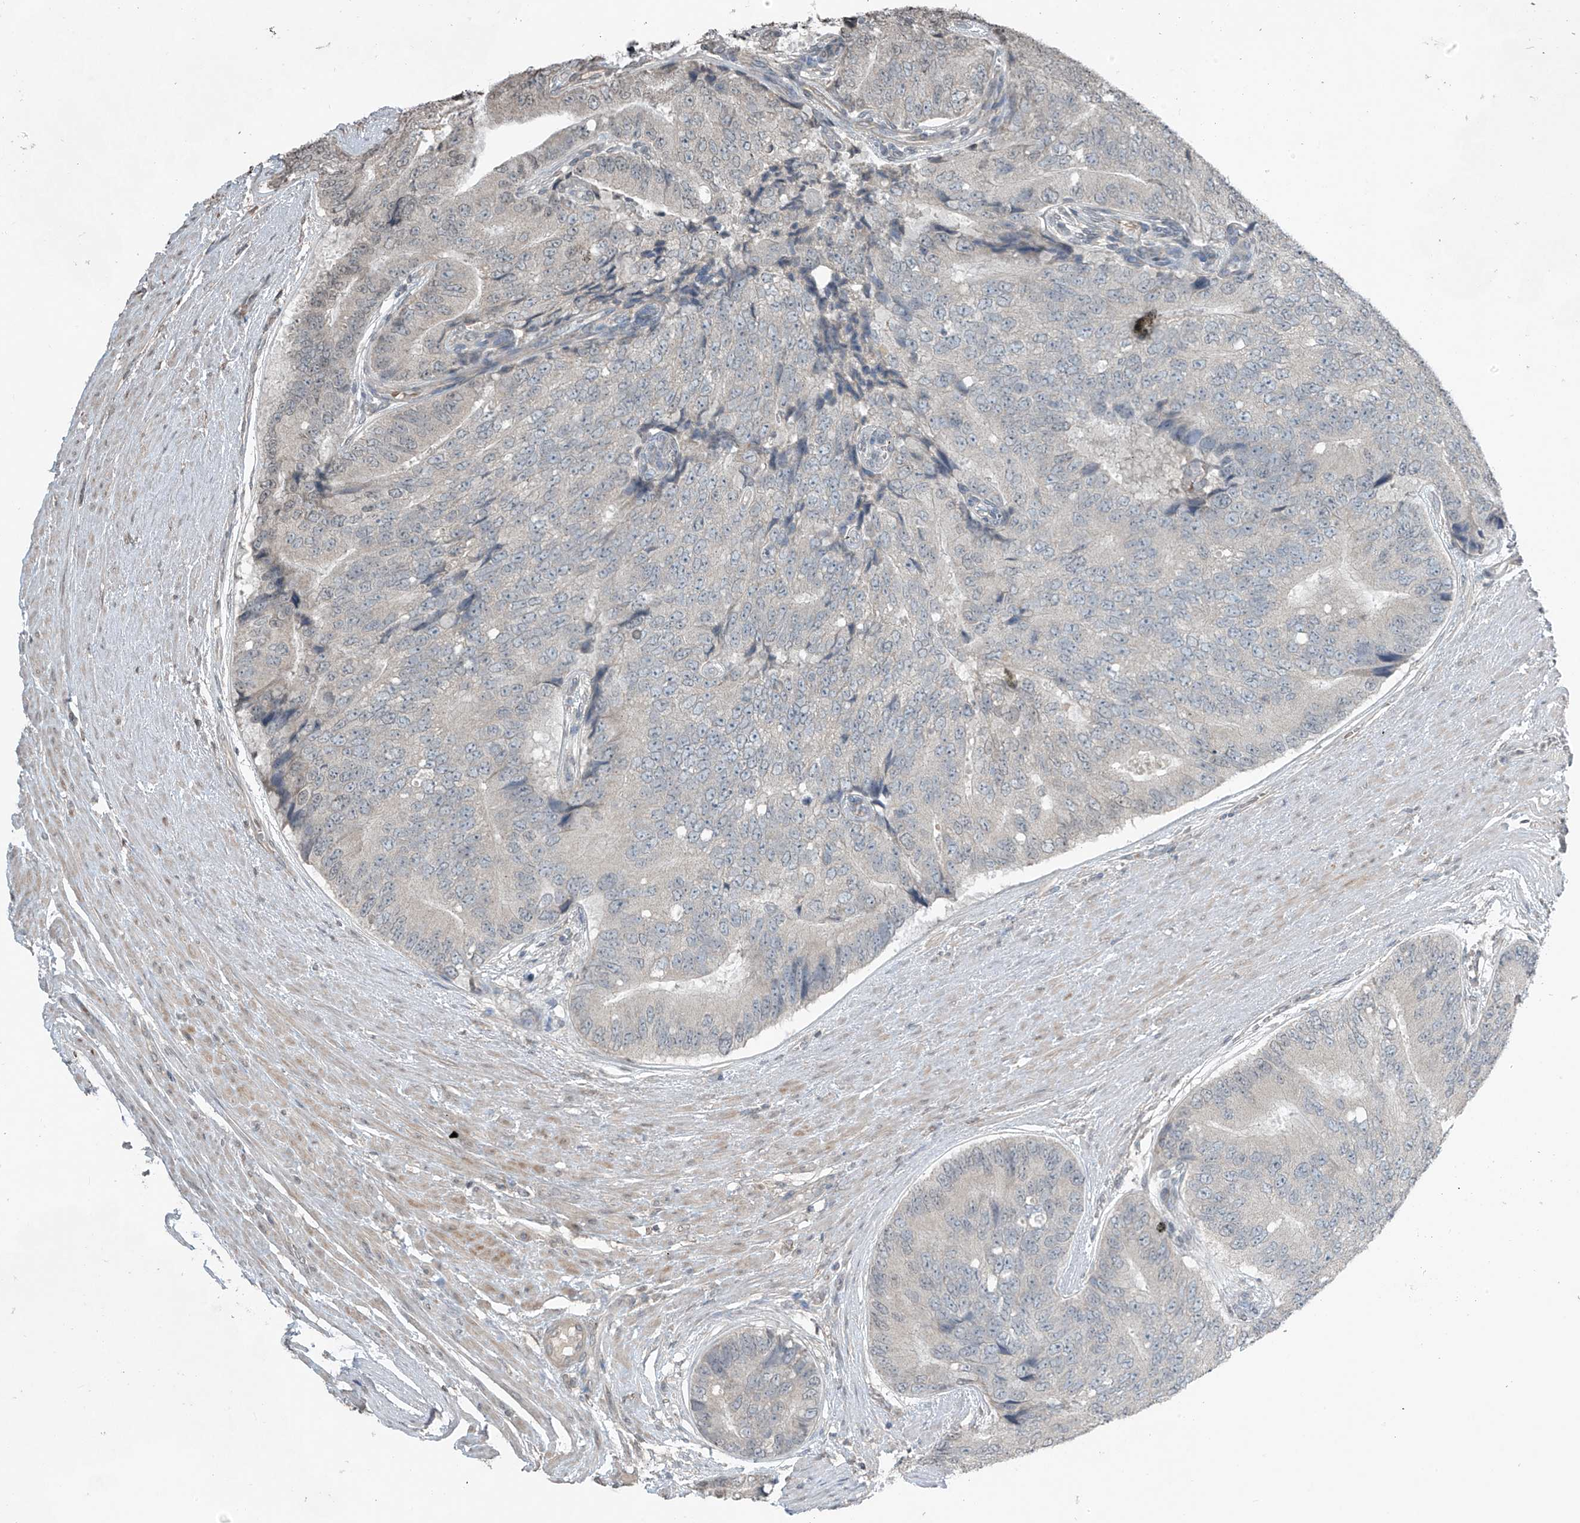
{"staining": {"intensity": "negative", "quantity": "none", "location": "none"}, "tissue": "prostate cancer", "cell_type": "Tumor cells", "image_type": "cancer", "snomed": [{"axis": "morphology", "description": "Adenocarcinoma, High grade"}, {"axis": "topography", "description": "Prostate"}], "caption": "High magnification brightfield microscopy of prostate cancer stained with DAB (brown) and counterstained with hematoxylin (blue): tumor cells show no significant positivity.", "gene": "HOXA11", "patient": {"sex": "male", "age": 70}}